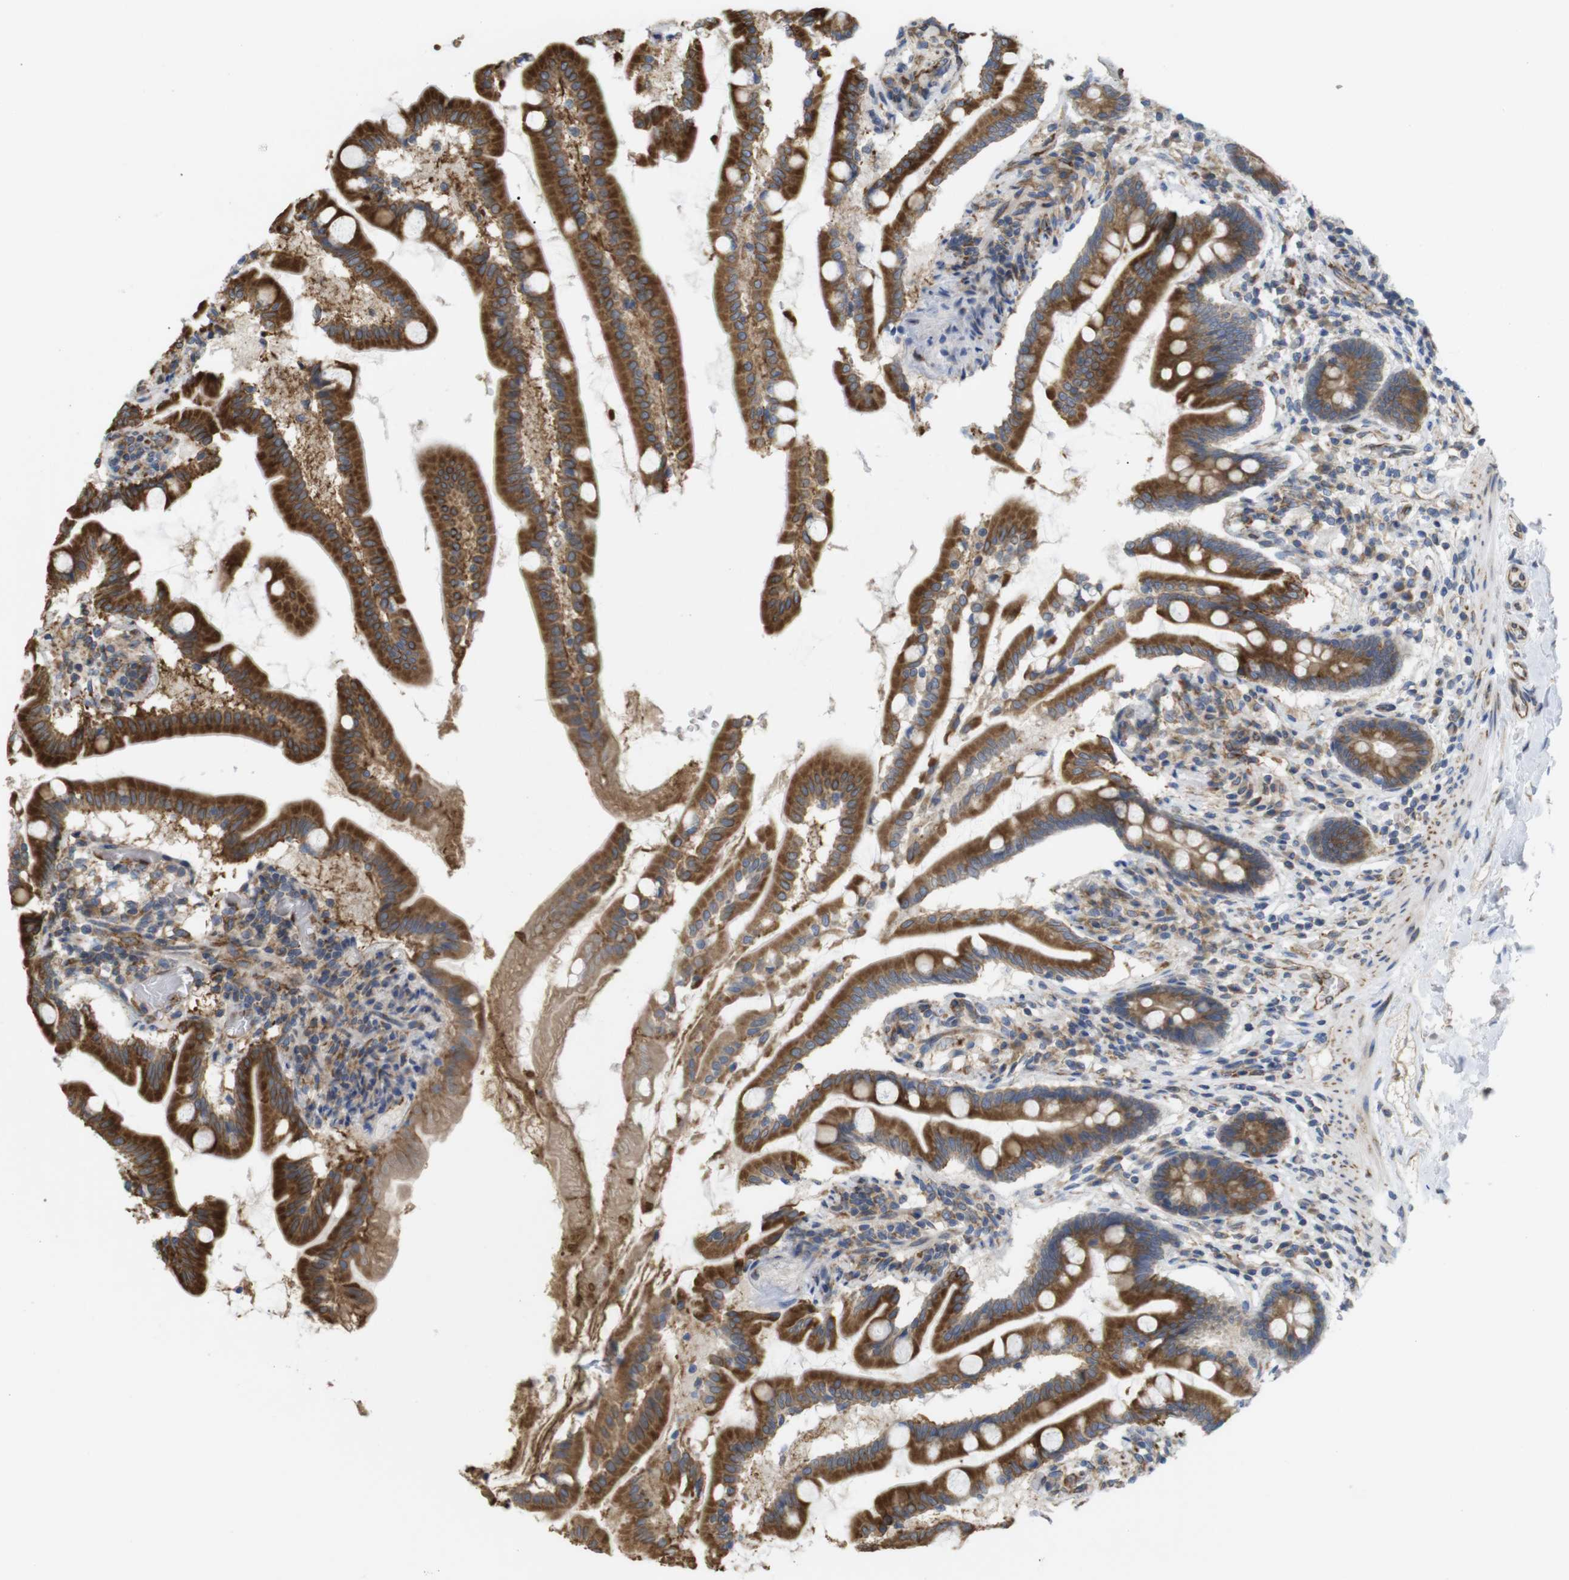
{"staining": {"intensity": "strong", "quantity": ">75%", "location": "cytoplasmic/membranous"}, "tissue": "small intestine", "cell_type": "Glandular cells", "image_type": "normal", "snomed": [{"axis": "morphology", "description": "Normal tissue, NOS"}, {"axis": "topography", "description": "Small intestine"}], "caption": "Immunohistochemistry (IHC) staining of normal small intestine, which displays high levels of strong cytoplasmic/membranous expression in about >75% of glandular cells indicating strong cytoplasmic/membranous protein positivity. The staining was performed using DAB (3,3'-diaminobenzidine) (brown) for protein detection and nuclei were counterstained in hematoxylin (blue).", "gene": "PCNX2", "patient": {"sex": "female", "age": 56}}